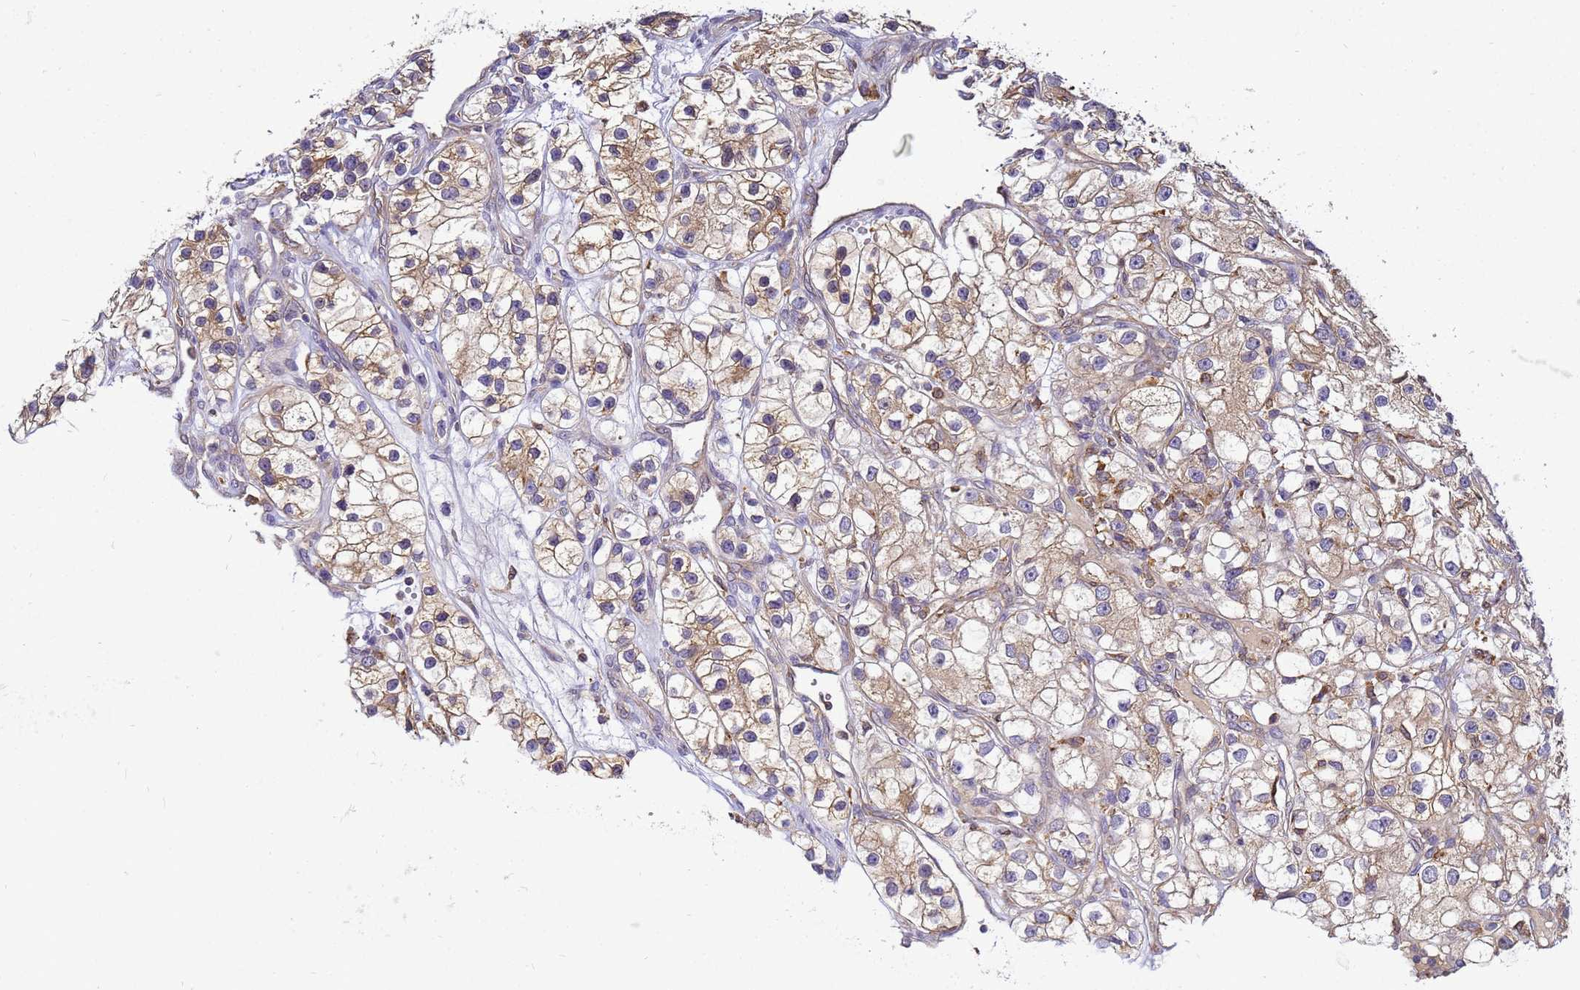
{"staining": {"intensity": "moderate", "quantity": "25%-75%", "location": "cytoplasmic/membranous"}, "tissue": "renal cancer", "cell_type": "Tumor cells", "image_type": "cancer", "snomed": [{"axis": "morphology", "description": "Adenocarcinoma, NOS"}, {"axis": "topography", "description": "Kidney"}], "caption": "Protein staining of adenocarcinoma (renal) tissue shows moderate cytoplasmic/membranous positivity in approximately 25%-75% of tumor cells.", "gene": "ADPGK", "patient": {"sex": "female", "age": 57}}